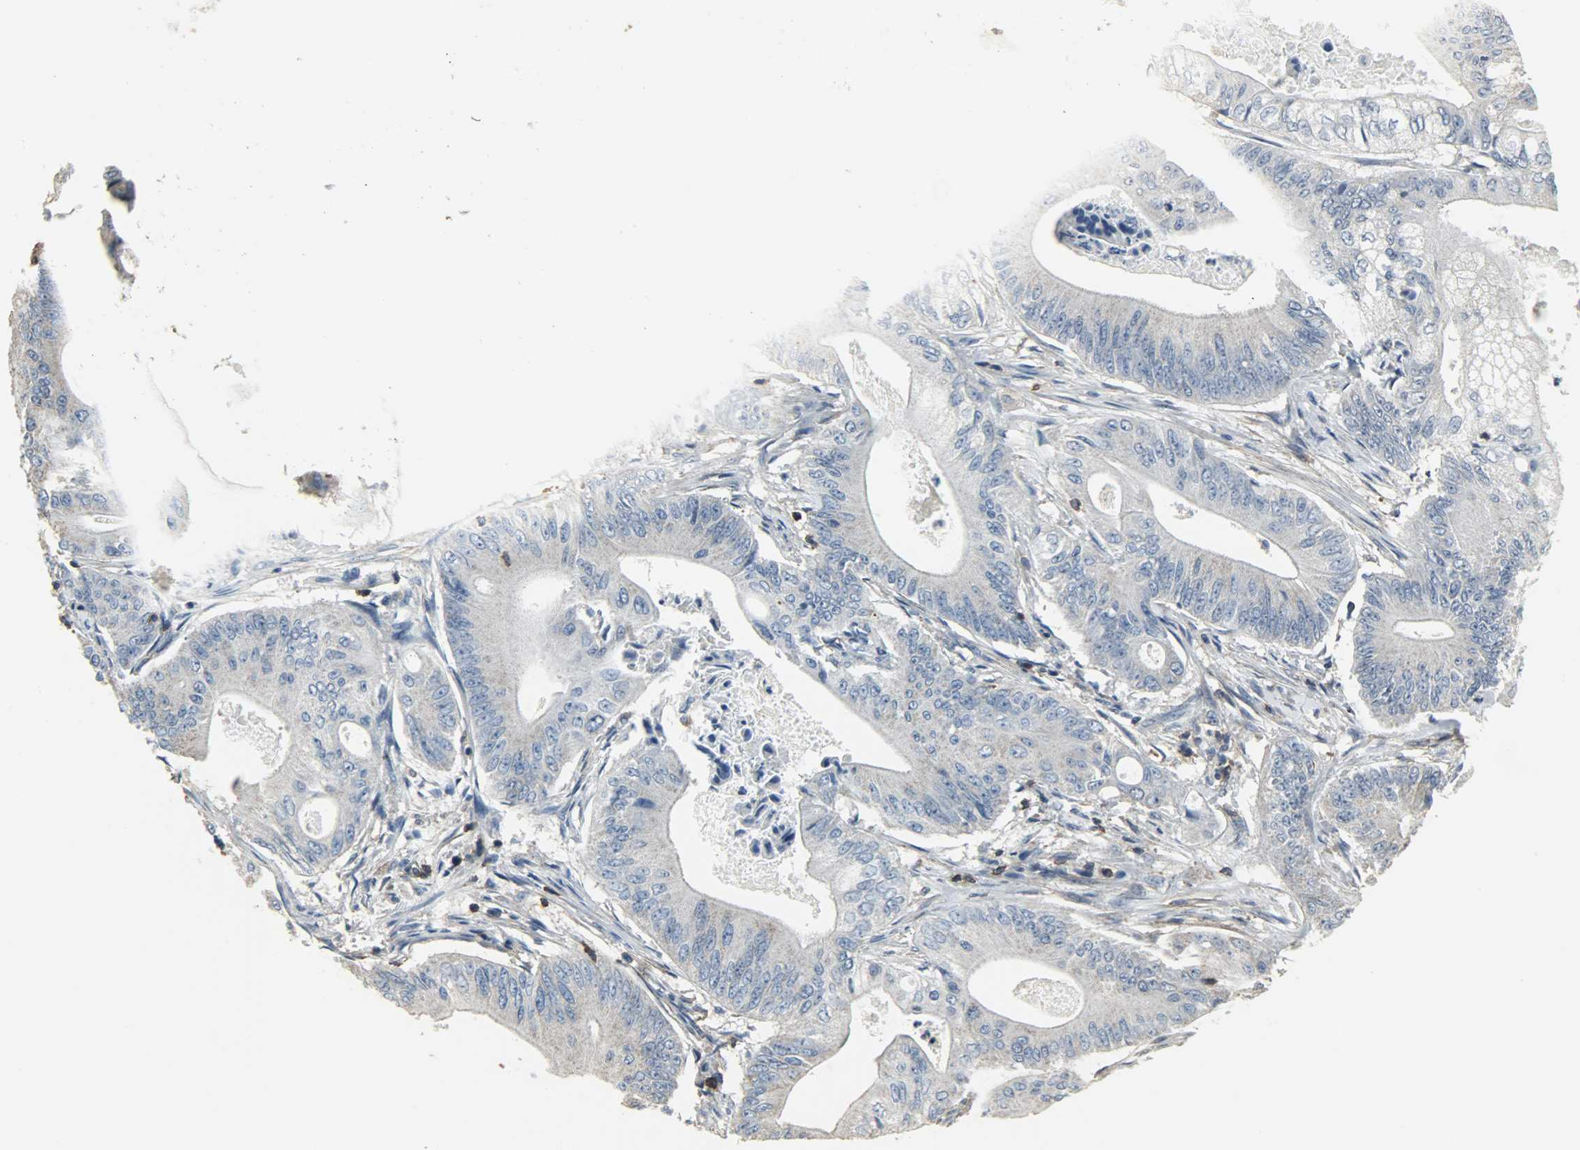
{"staining": {"intensity": "weak", "quantity": ">75%", "location": "cytoplasmic/membranous"}, "tissue": "pancreatic cancer", "cell_type": "Tumor cells", "image_type": "cancer", "snomed": [{"axis": "morphology", "description": "Normal tissue, NOS"}, {"axis": "topography", "description": "Lymph node"}], "caption": "IHC of human pancreatic cancer demonstrates low levels of weak cytoplasmic/membranous expression in approximately >75% of tumor cells. (brown staining indicates protein expression, while blue staining denotes nuclei).", "gene": "DNAJA4", "patient": {"sex": "male", "age": 62}}